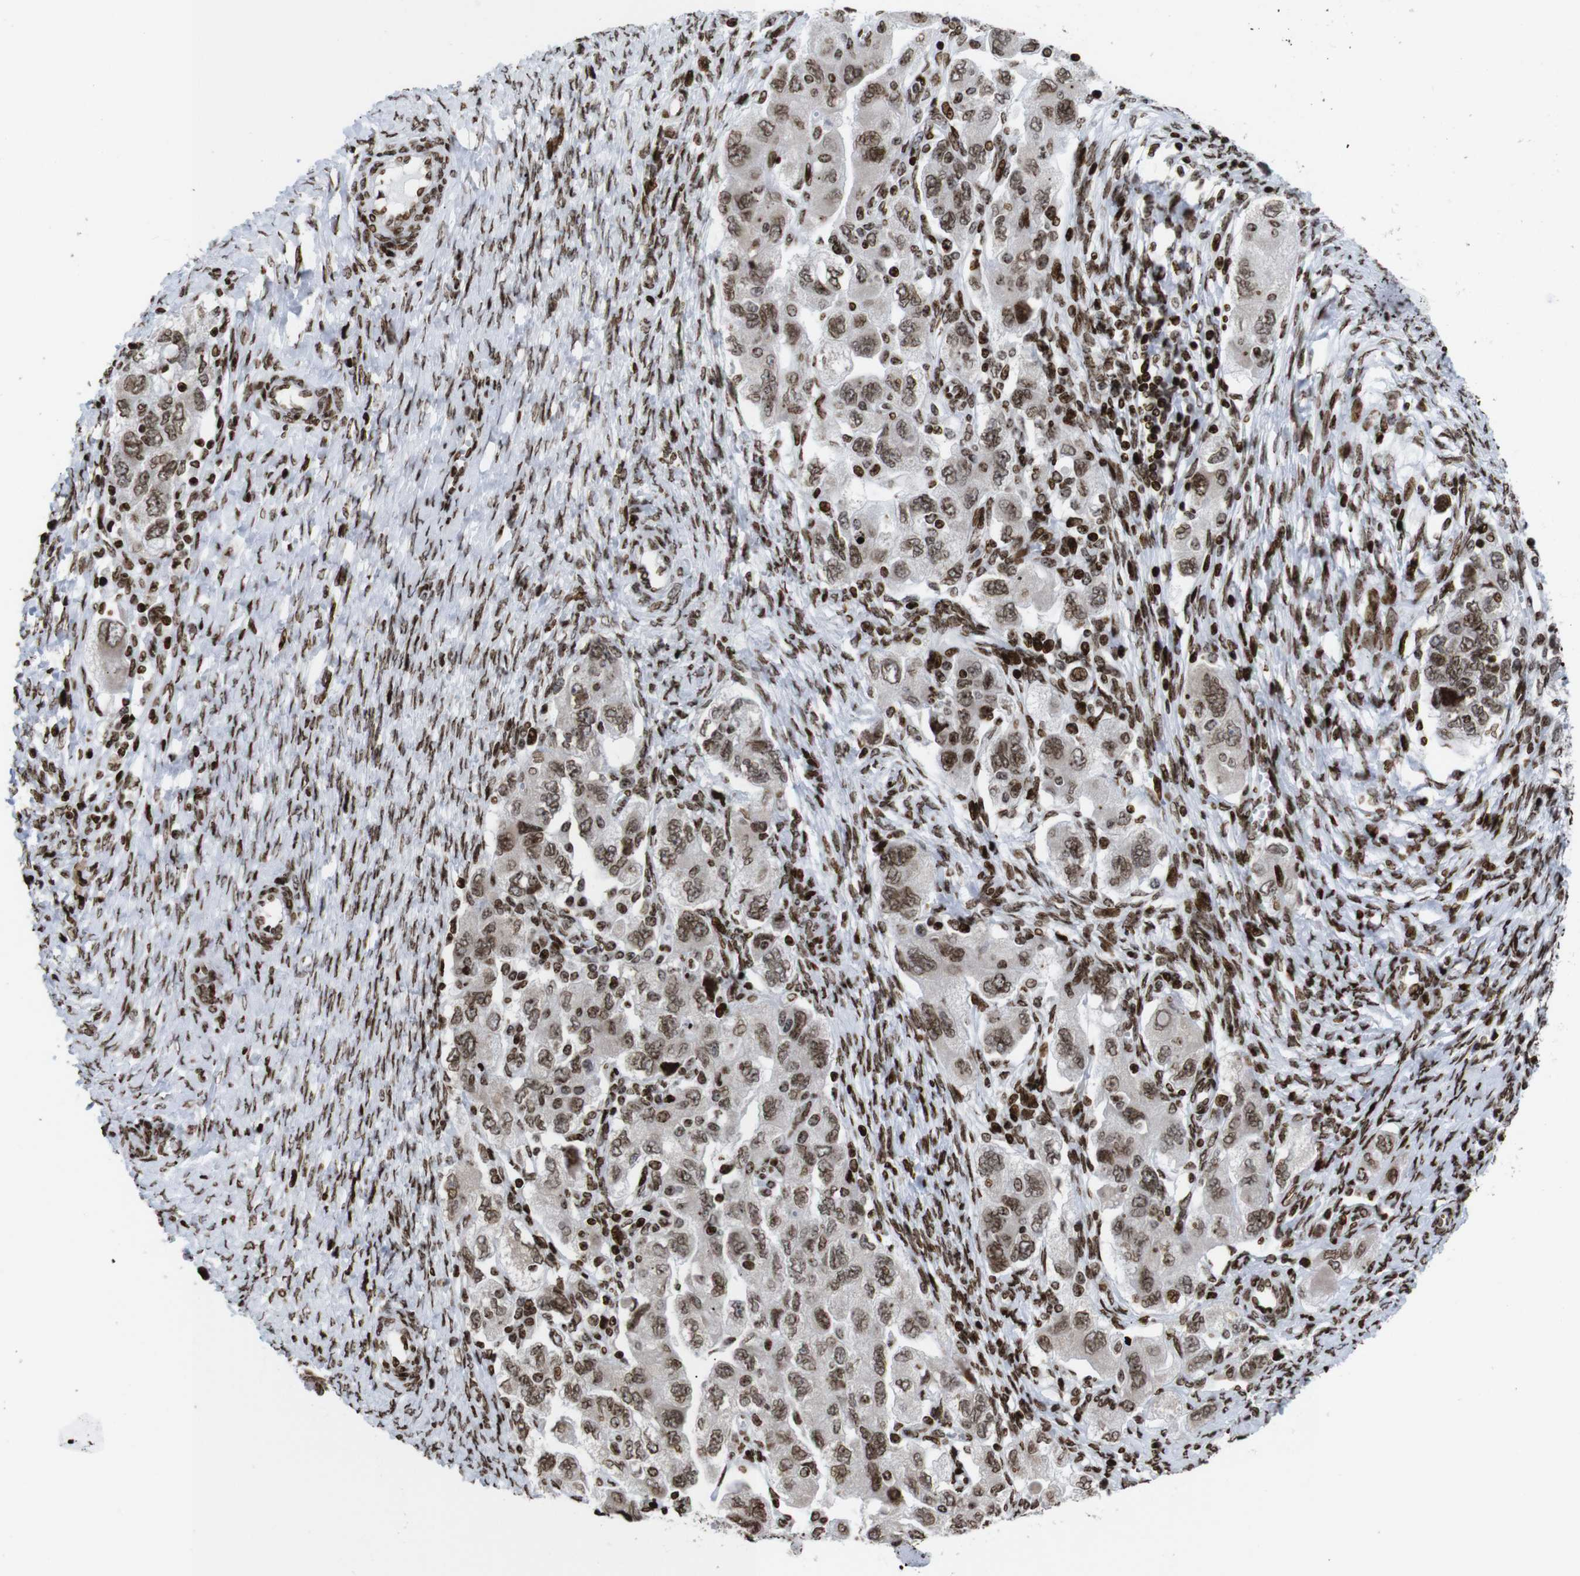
{"staining": {"intensity": "moderate", "quantity": ">75%", "location": "nuclear"}, "tissue": "ovarian cancer", "cell_type": "Tumor cells", "image_type": "cancer", "snomed": [{"axis": "morphology", "description": "Carcinoma, NOS"}, {"axis": "morphology", "description": "Cystadenocarcinoma, serous, NOS"}, {"axis": "topography", "description": "Ovary"}], "caption": "Moderate nuclear staining is identified in about >75% of tumor cells in ovarian serous cystadenocarcinoma. (DAB IHC, brown staining for protein, blue staining for nuclei).", "gene": "H1-4", "patient": {"sex": "female", "age": 69}}